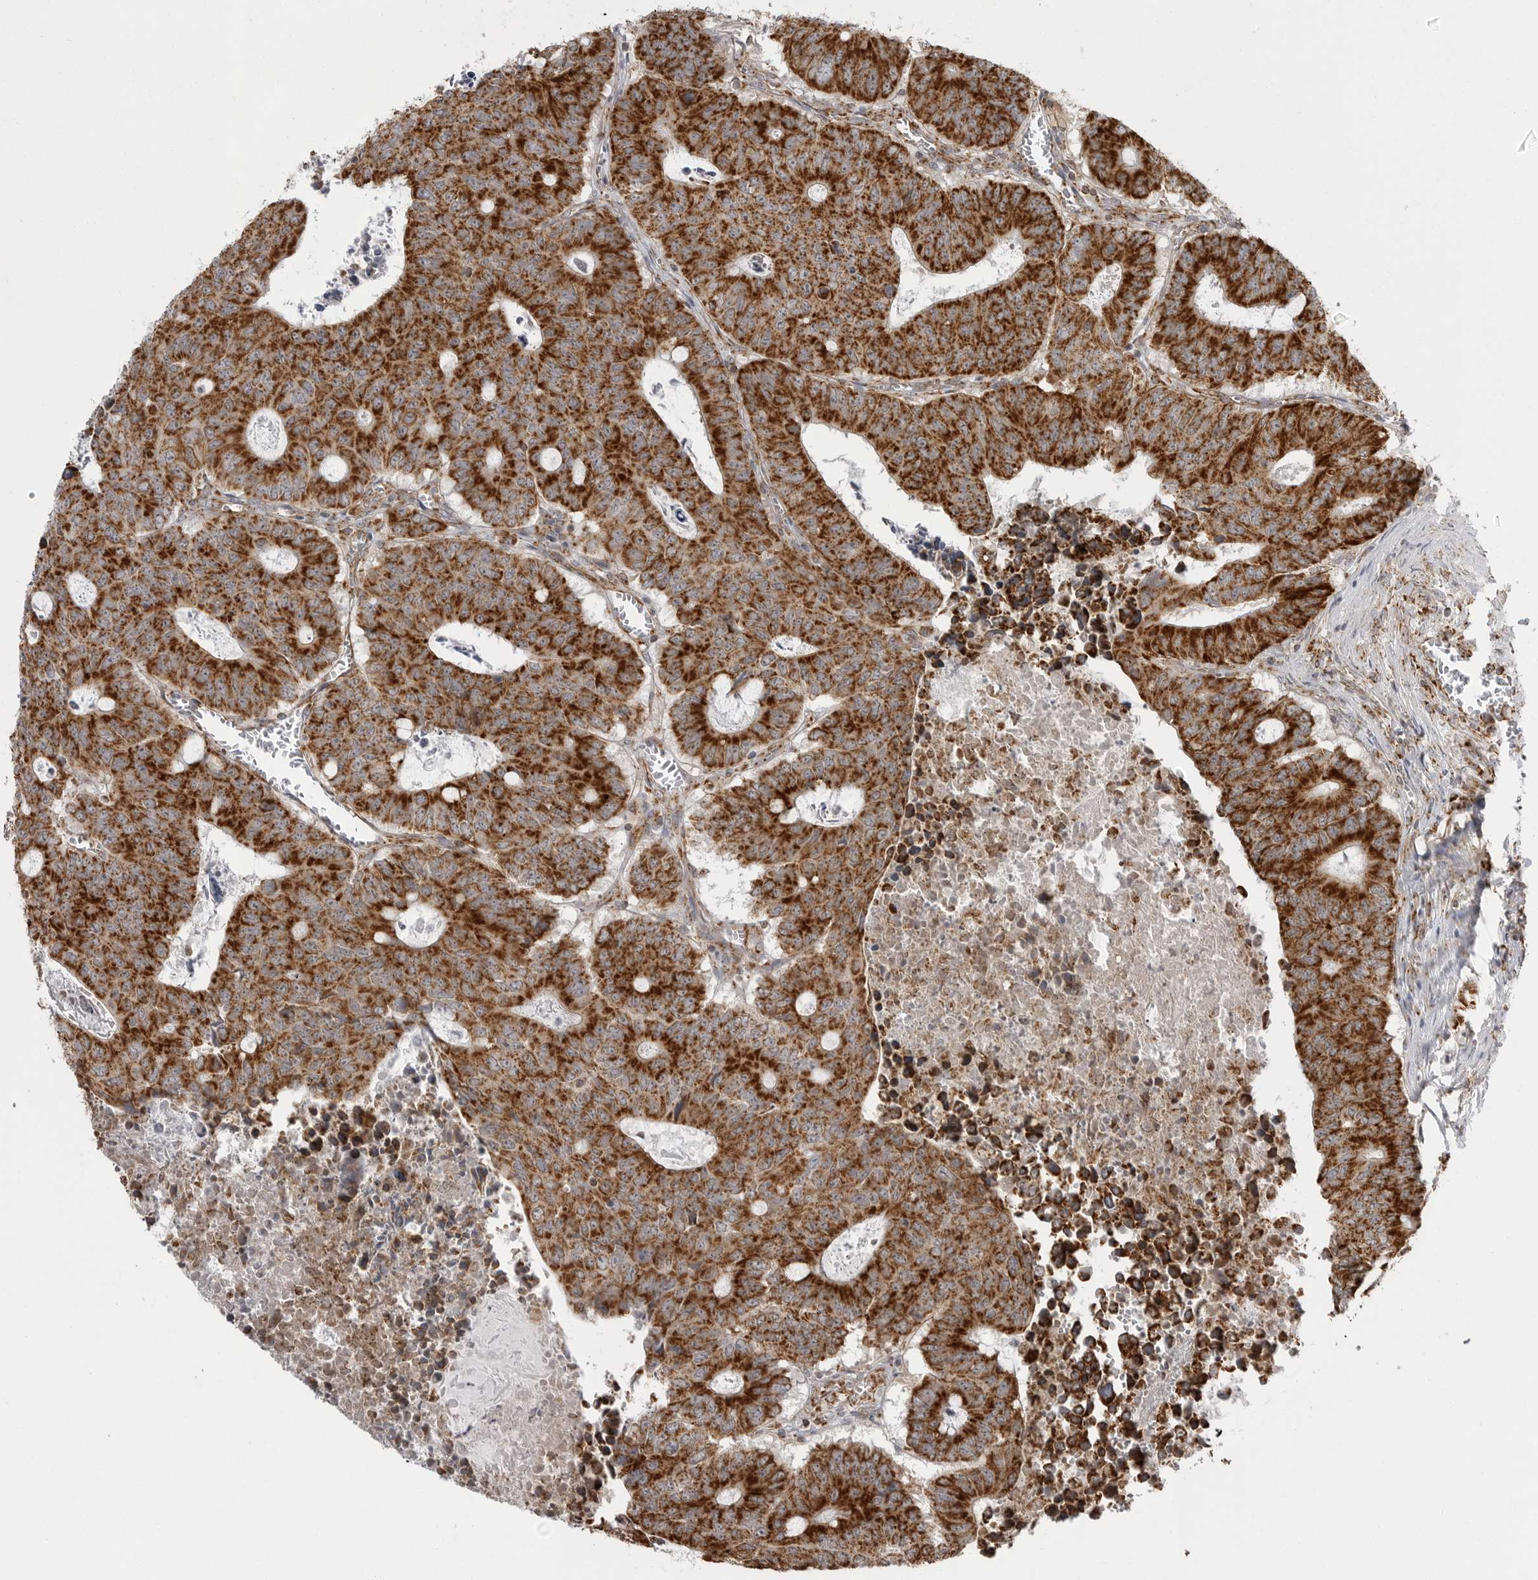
{"staining": {"intensity": "strong", "quantity": ">75%", "location": "cytoplasmic/membranous"}, "tissue": "colorectal cancer", "cell_type": "Tumor cells", "image_type": "cancer", "snomed": [{"axis": "morphology", "description": "Adenocarcinoma, NOS"}, {"axis": "topography", "description": "Colon"}], "caption": "IHC micrograph of colorectal cancer stained for a protein (brown), which reveals high levels of strong cytoplasmic/membranous expression in about >75% of tumor cells.", "gene": "FH", "patient": {"sex": "male", "age": 87}}